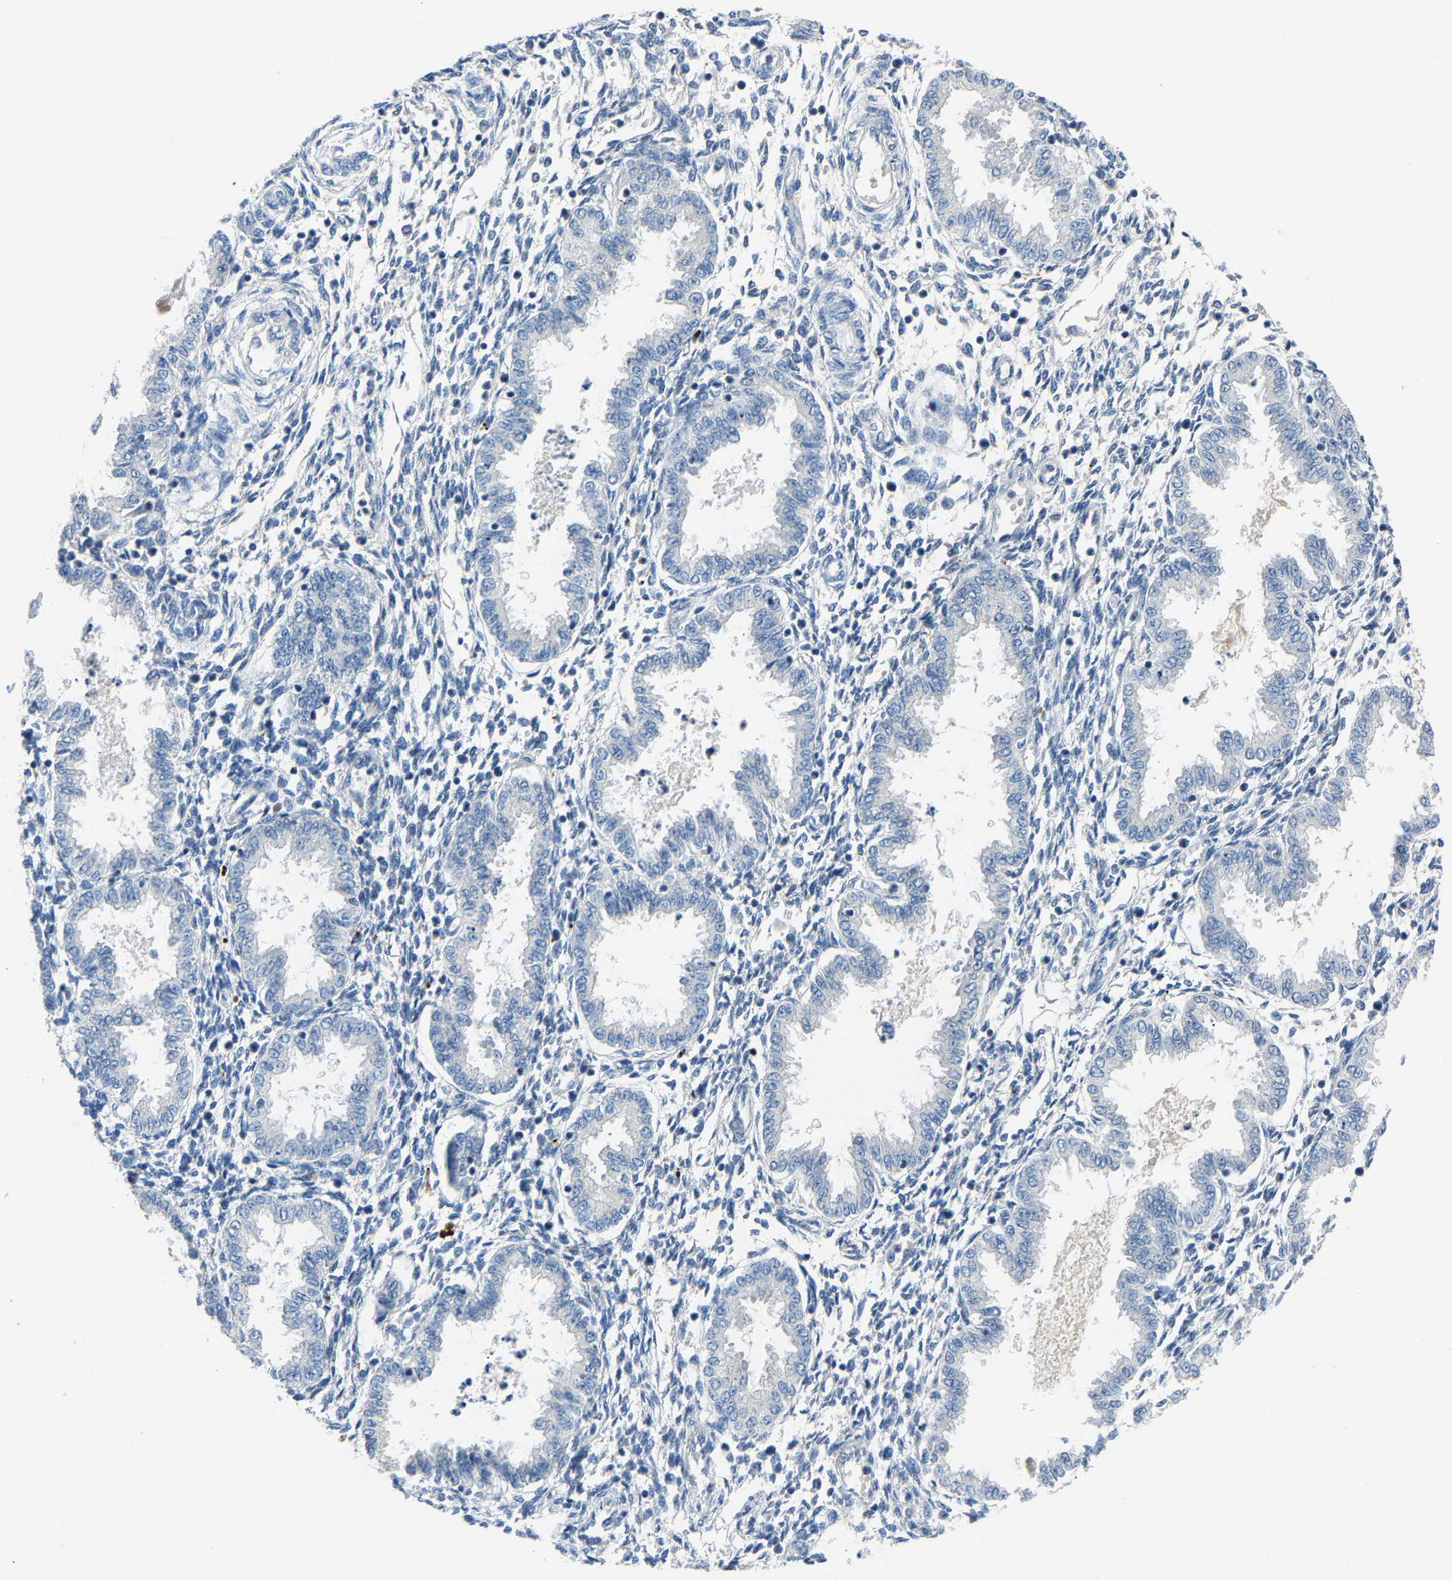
{"staining": {"intensity": "negative", "quantity": "none", "location": "none"}, "tissue": "endometrium", "cell_type": "Cells in endometrial stroma", "image_type": "normal", "snomed": [{"axis": "morphology", "description": "Normal tissue, NOS"}, {"axis": "topography", "description": "Endometrium"}], "caption": "Micrograph shows no significant protein expression in cells in endometrial stroma of normal endometrium. (Brightfield microscopy of DAB immunohistochemistry at high magnification).", "gene": "DNAAF5", "patient": {"sex": "female", "age": 33}}